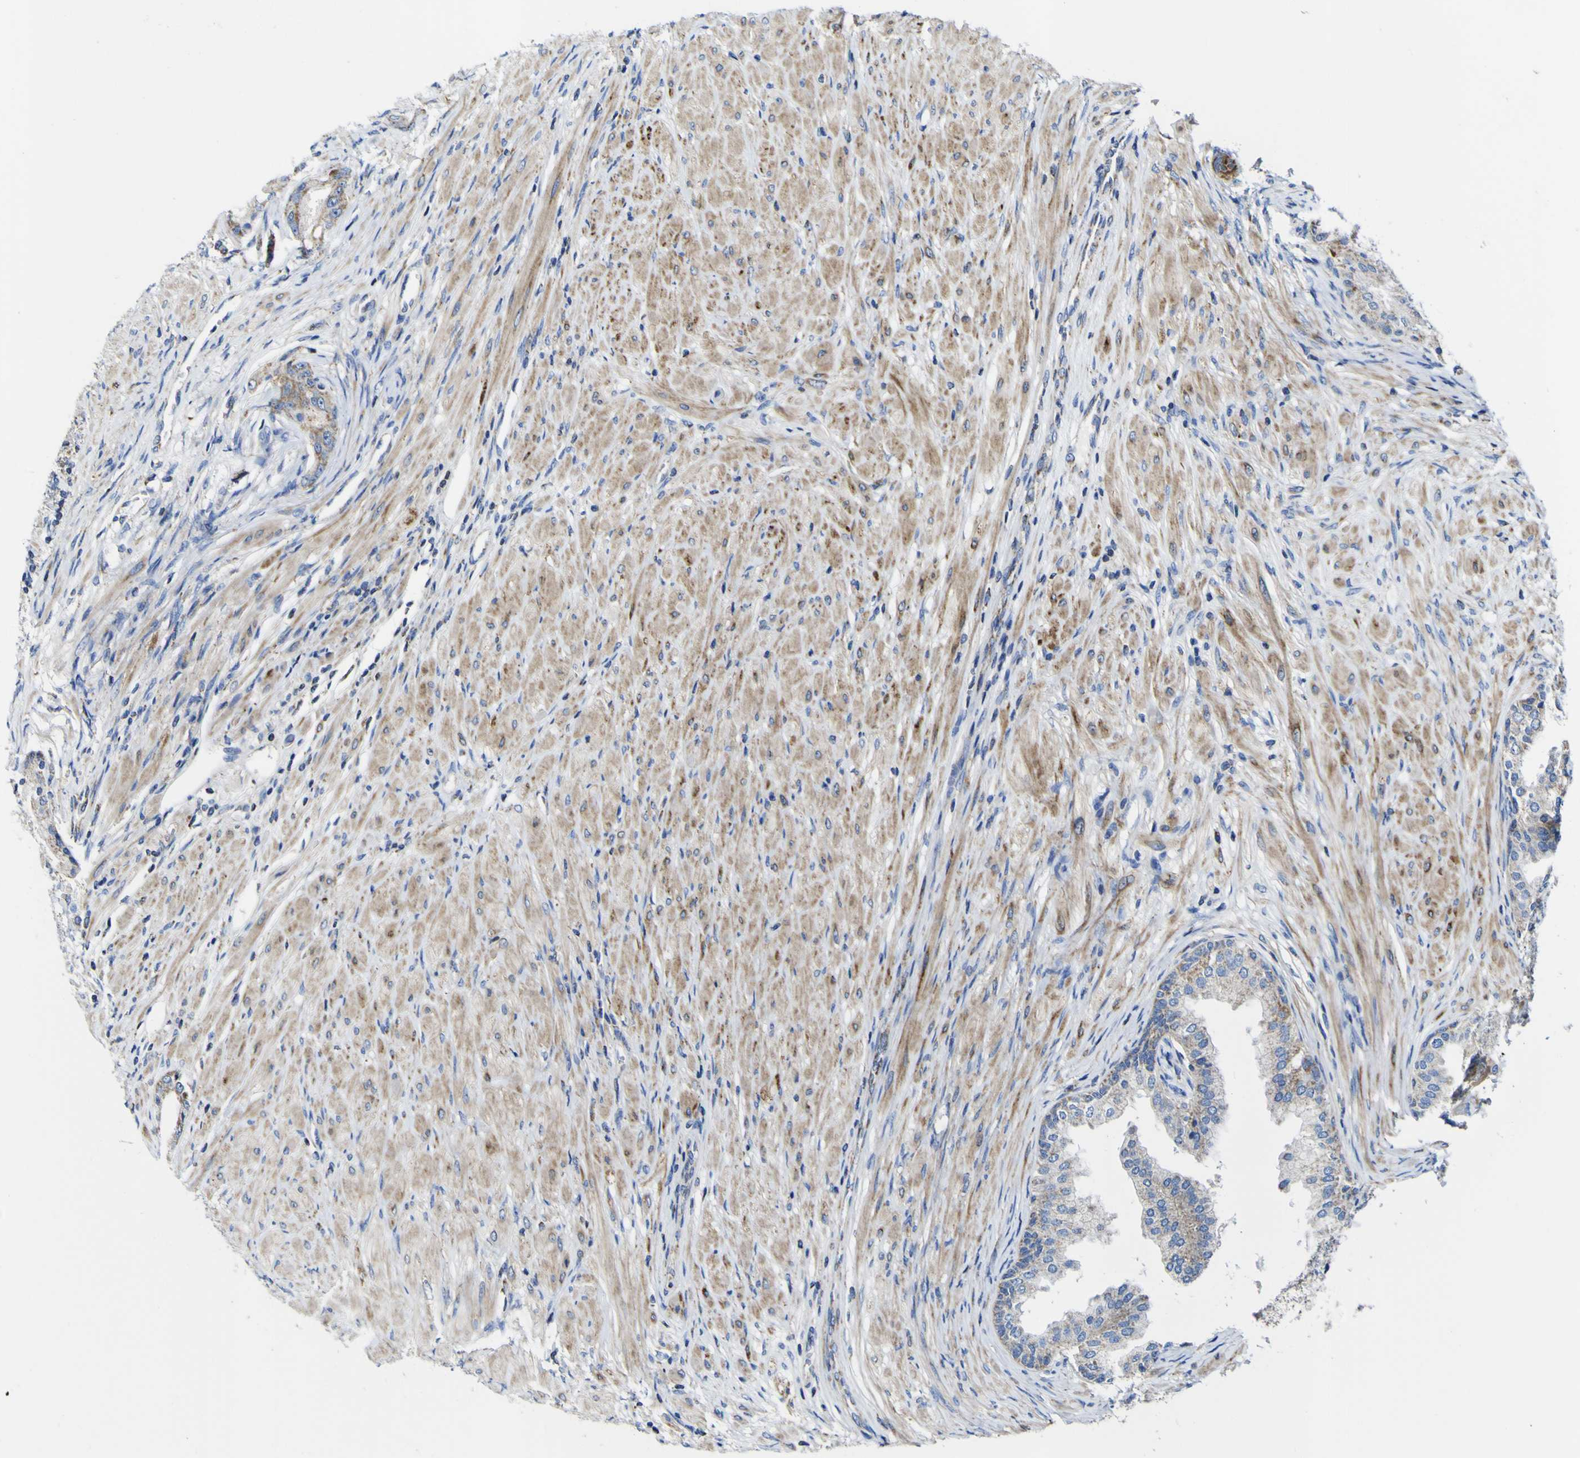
{"staining": {"intensity": "moderate", "quantity": "25%-75%", "location": "cytoplasmic/membranous"}, "tissue": "prostate cancer", "cell_type": "Tumor cells", "image_type": "cancer", "snomed": [{"axis": "morphology", "description": "Adenocarcinoma, High grade"}, {"axis": "topography", "description": "Prostate"}], "caption": "Immunohistochemistry (IHC) micrograph of human prostate high-grade adenocarcinoma stained for a protein (brown), which exhibits medium levels of moderate cytoplasmic/membranous staining in approximately 25%-75% of tumor cells.", "gene": "CCDC90B", "patient": {"sex": "male", "age": 59}}